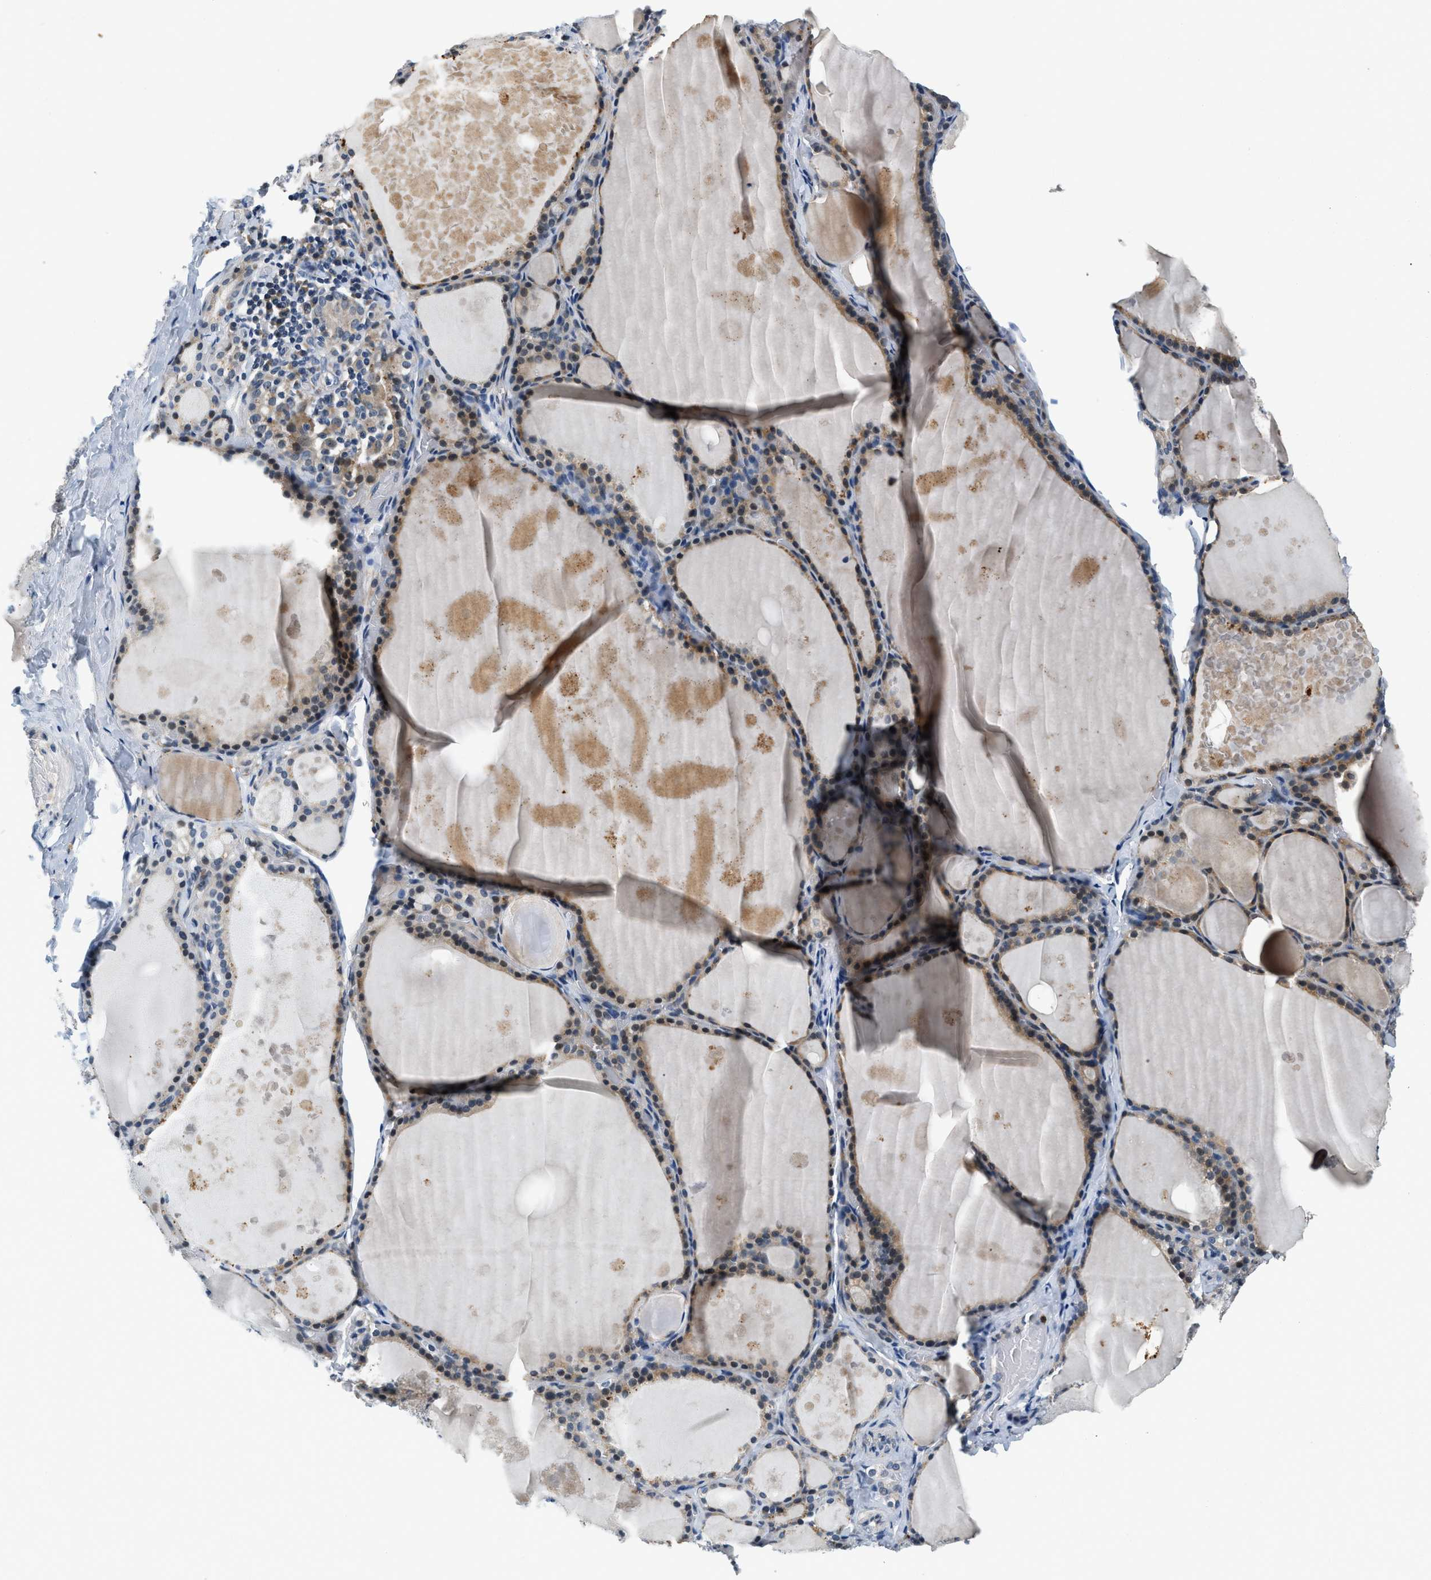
{"staining": {"intensity": "moderate", "quantity": ">75%", "location": "cytoplasmic/membranous"}, "tissue": "thyroid gland", "cell_type": "Glandular cells", "image_type": "normal", "snomed": [{"axis": "morphology", "description": "Normal tissue, NOS"}, {"axis": "topography", "description": "Thyroid gland"}], "caption": "A micrograph showing moderate cytoplasmic/membranous staining in approximately >75% of glandular cells in unremarkable thyroid gland, as visualized by brown immunohistochemical staining.", "gene": "YAE1", "patient": {"sex": "male", "age": 56}}